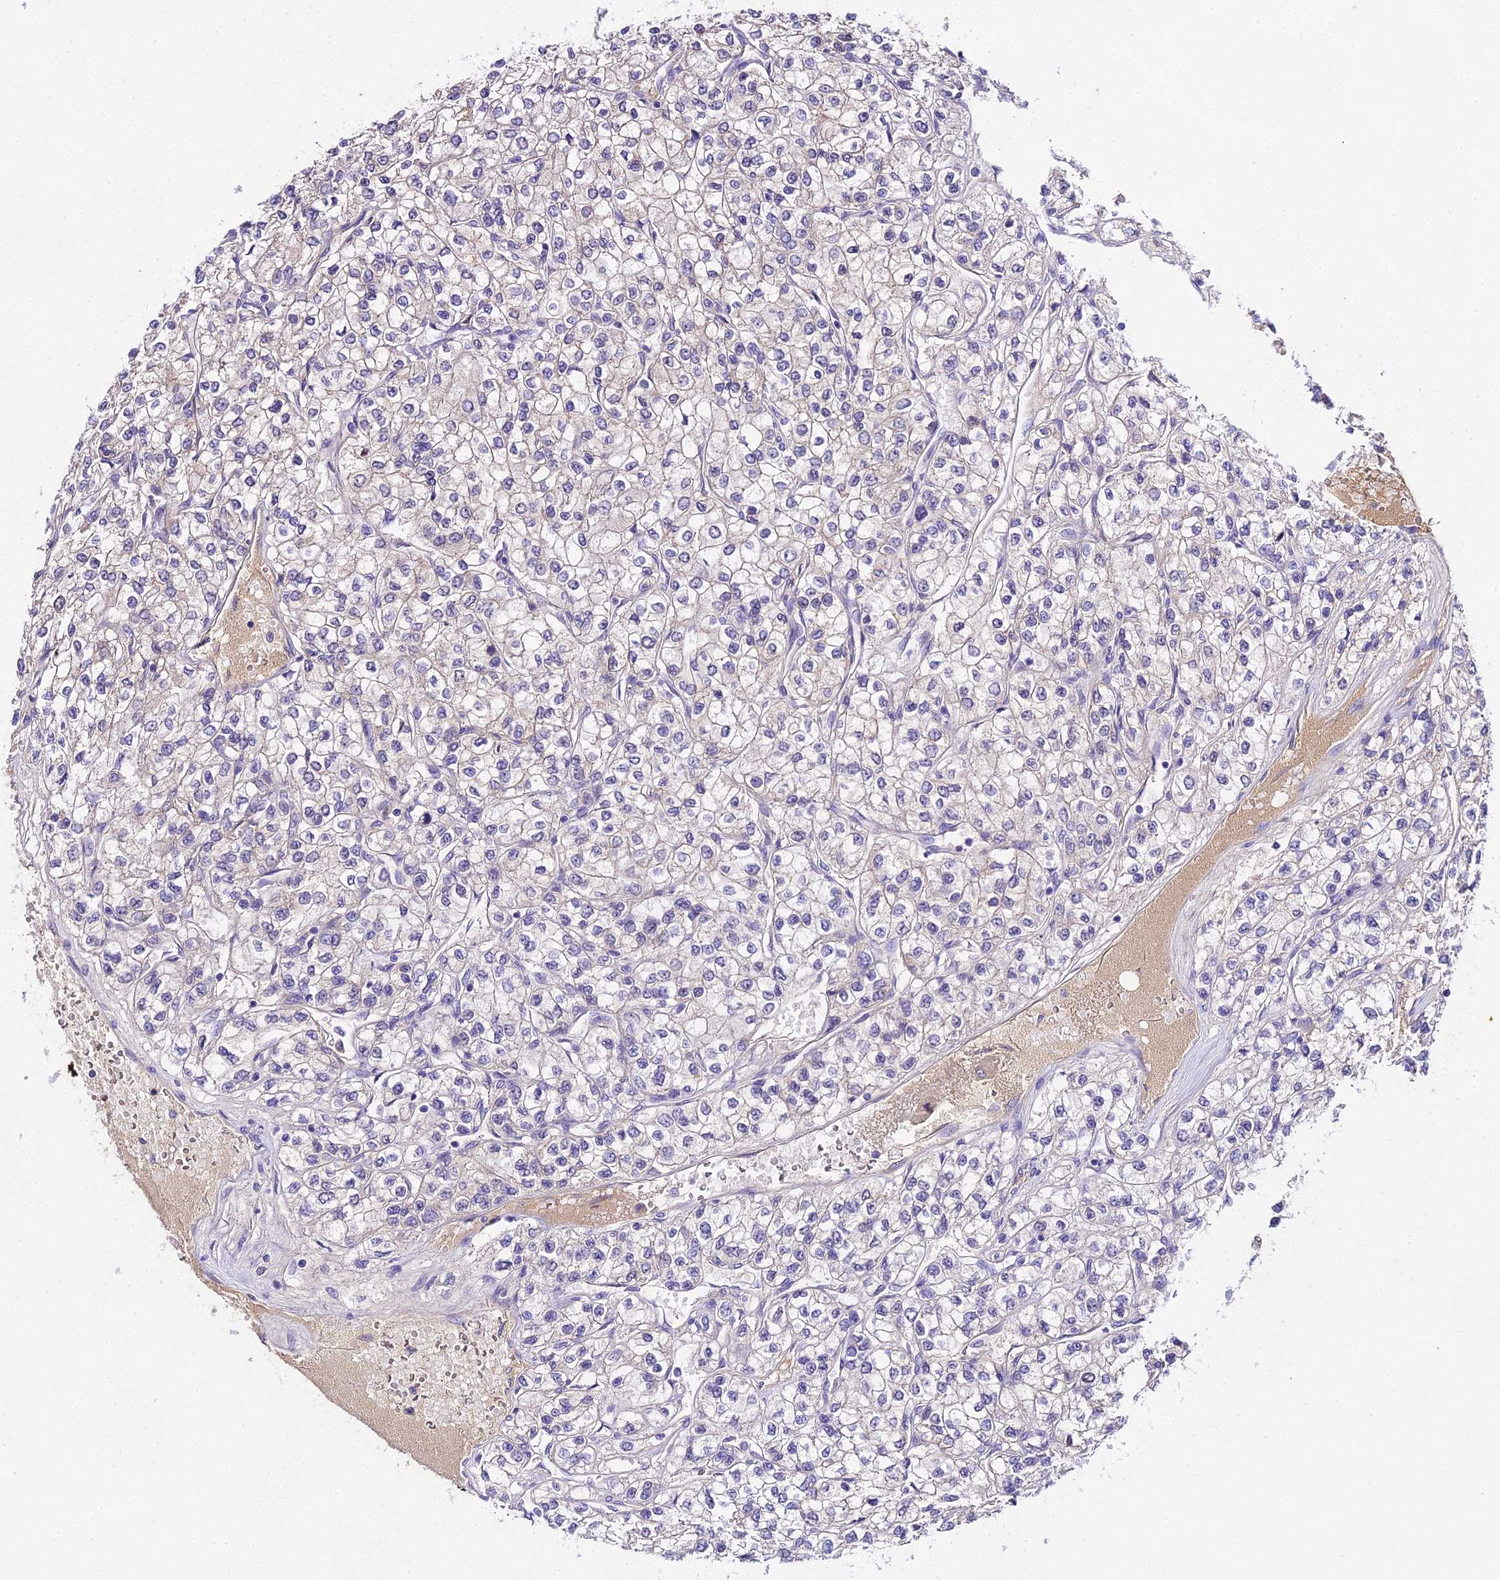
{"staining": {"intensity": "negative", "quantity": "none", "location": "none"}, "tissue": "renal cancer", "cell_type": "Tumor cells", "image_type": "cancer", "snomed": [{"axis": "morphology", "description": "Adenocarcinoma, NOS"}, {"axis": "topography", "description": "Kidney"}], "caption": "Immunohistochemical staining of human renal cancer (adenocarcinoma) exhibits no significant expression in tumor cells.", "gene": "MAT2A", "patient": {"sex": "male", "age": 80}}